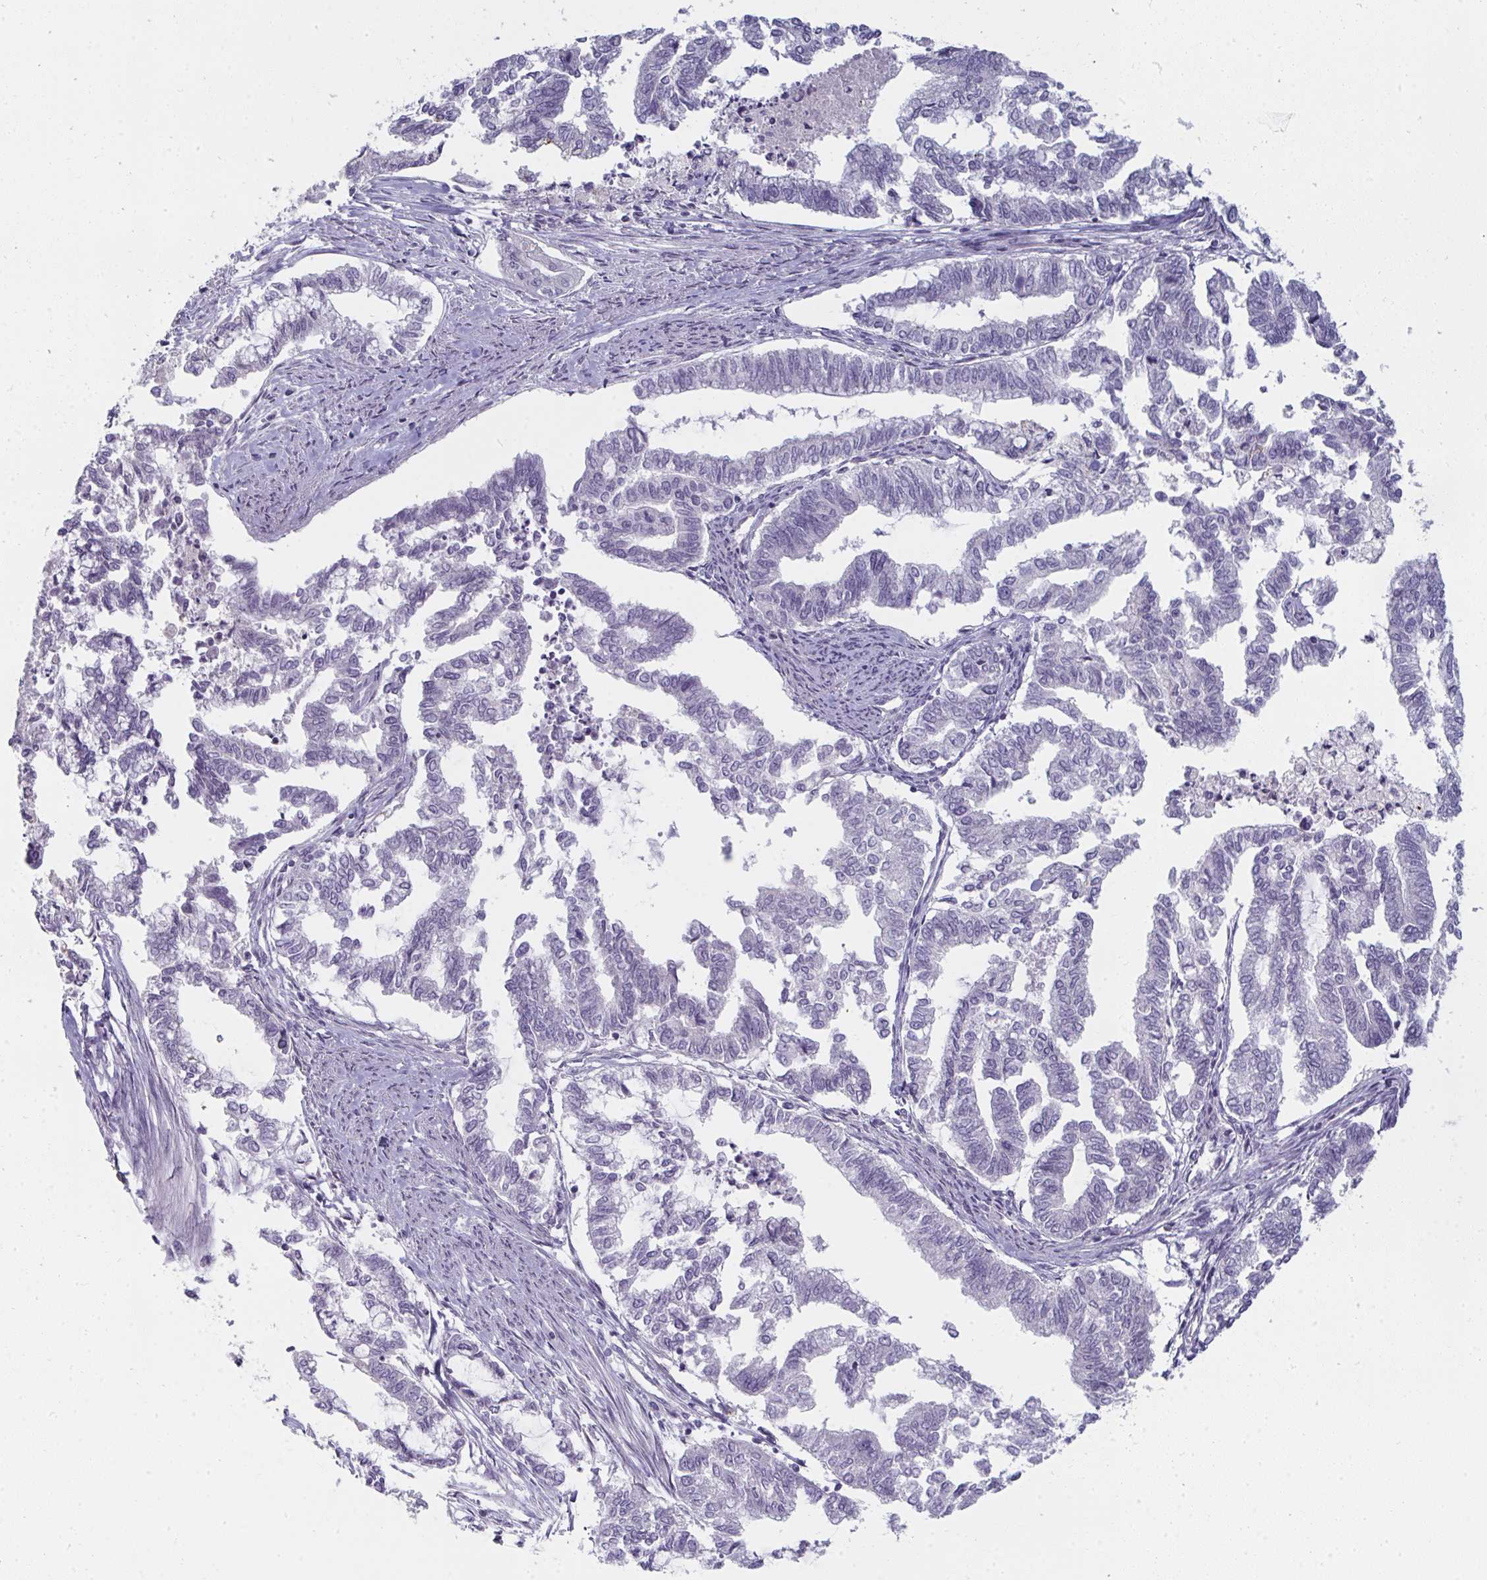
{"staining": {"intensity": "negative", "quantity": "none", "location": "none"}, "tissue": "endometrial cancer", "cell_type": "Tumor cells", "image_type": "cancer", "snomed": [{"axis": "morphology", "description": "Adenocarcinoma, NOS"}, {"axis": "topography", "description": "Endometrium"}], "caption": "Adenocarcinoma (endometrial) was stained to show a protein in brown. There is no significant positivity in tumor cells. (DAB (3,3'-diaminobenzidine) IHC visualized using brightfield microscopy, high magnification).", "gene": "SHB", "patient": {"sex": "female", "age": 79}}